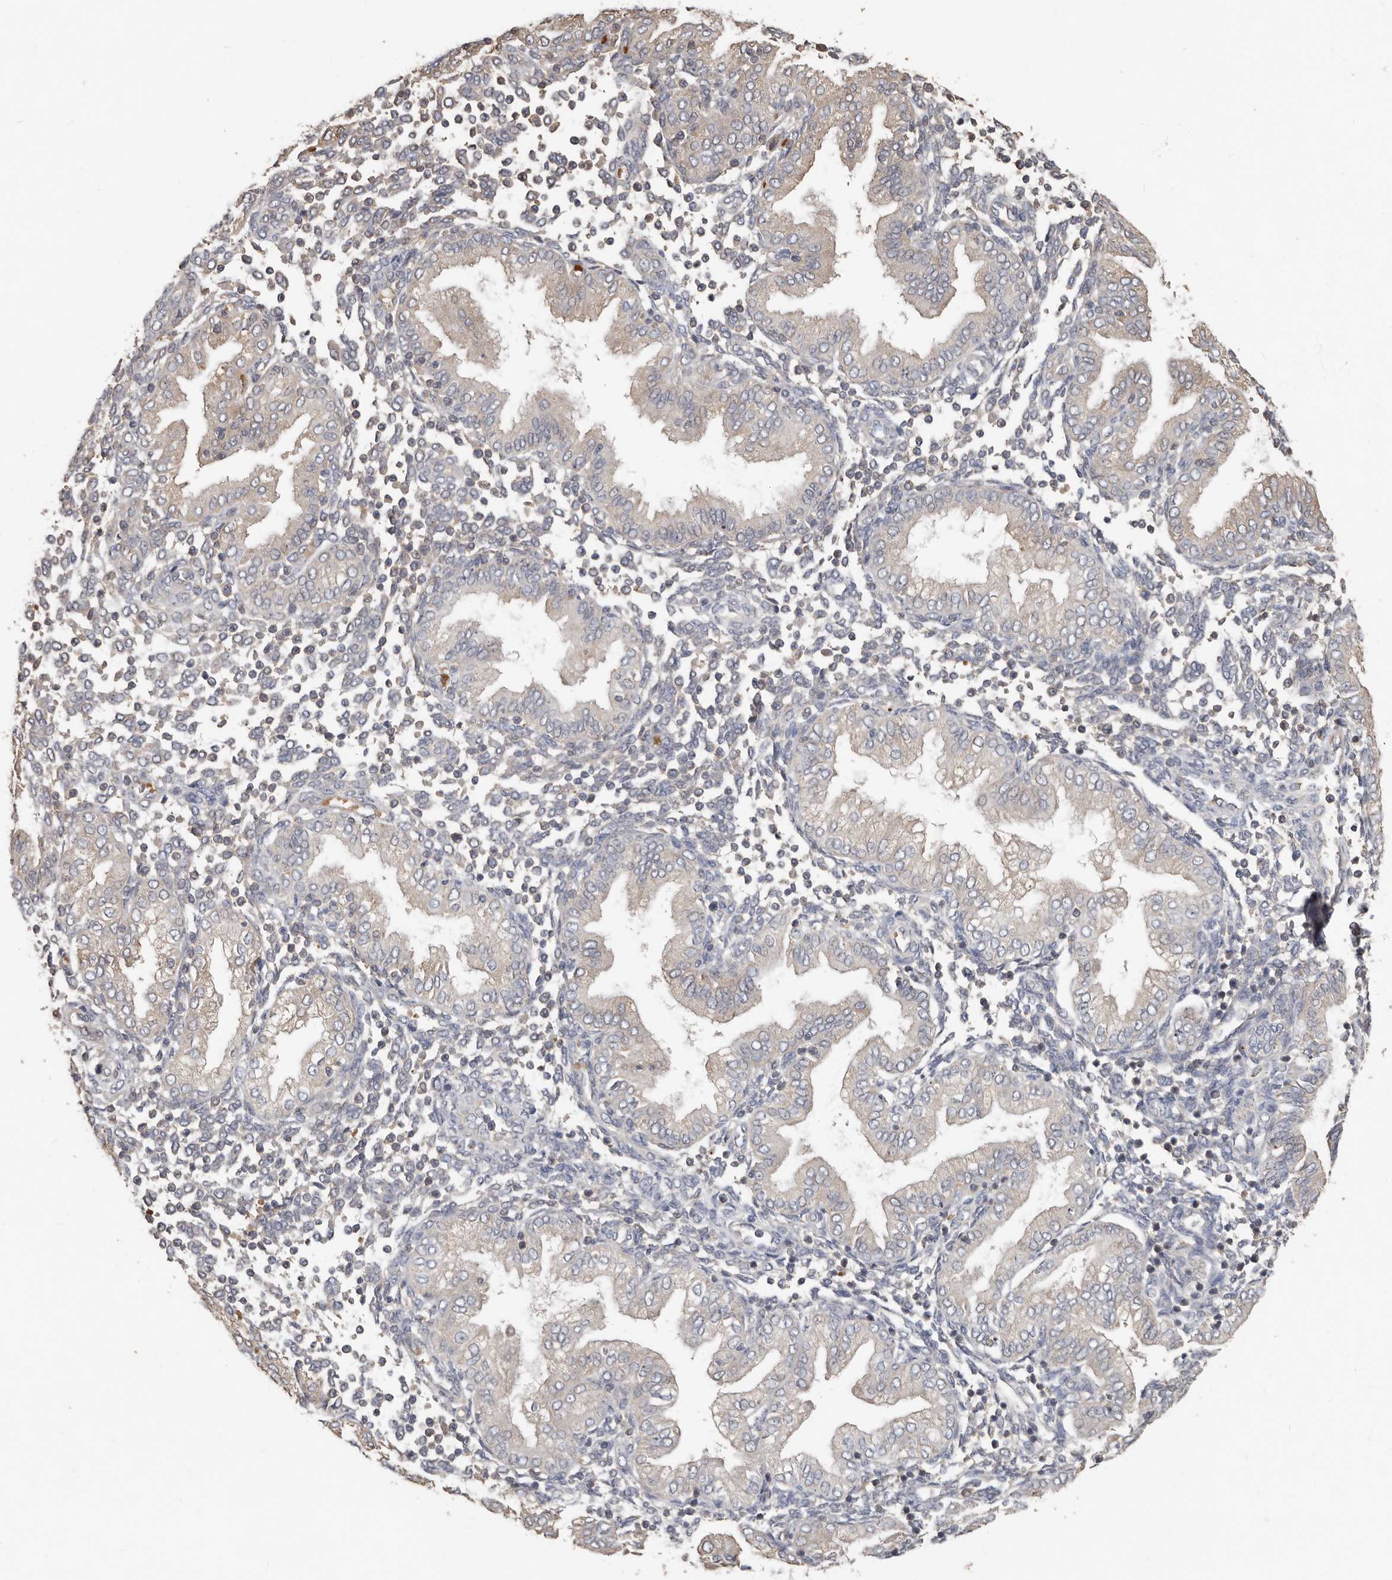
{"staining": {"intensity": "weak", "quantity": "<25%", "location": "cytoplasmic/membranous"}, "tissue": "endometrium", "cell_type": "Cells in endometrial stroma", "image_type": "normal", "snomed": [{"axis": "morphology", "description": "Normal tissue, NOS"}, {"axis": "topography", "description": "Endometrium"}], "caption": "This is a micrograph of IHC staining of normal endometrium, which shows no staining in cells in endometrial stroma. (DAB (3,3'-diaminobenzidine) immunohistochemistry (IHC), high magnification).", "gene": "KIF26B", "patient": {"sex": "female", "age": 53}}